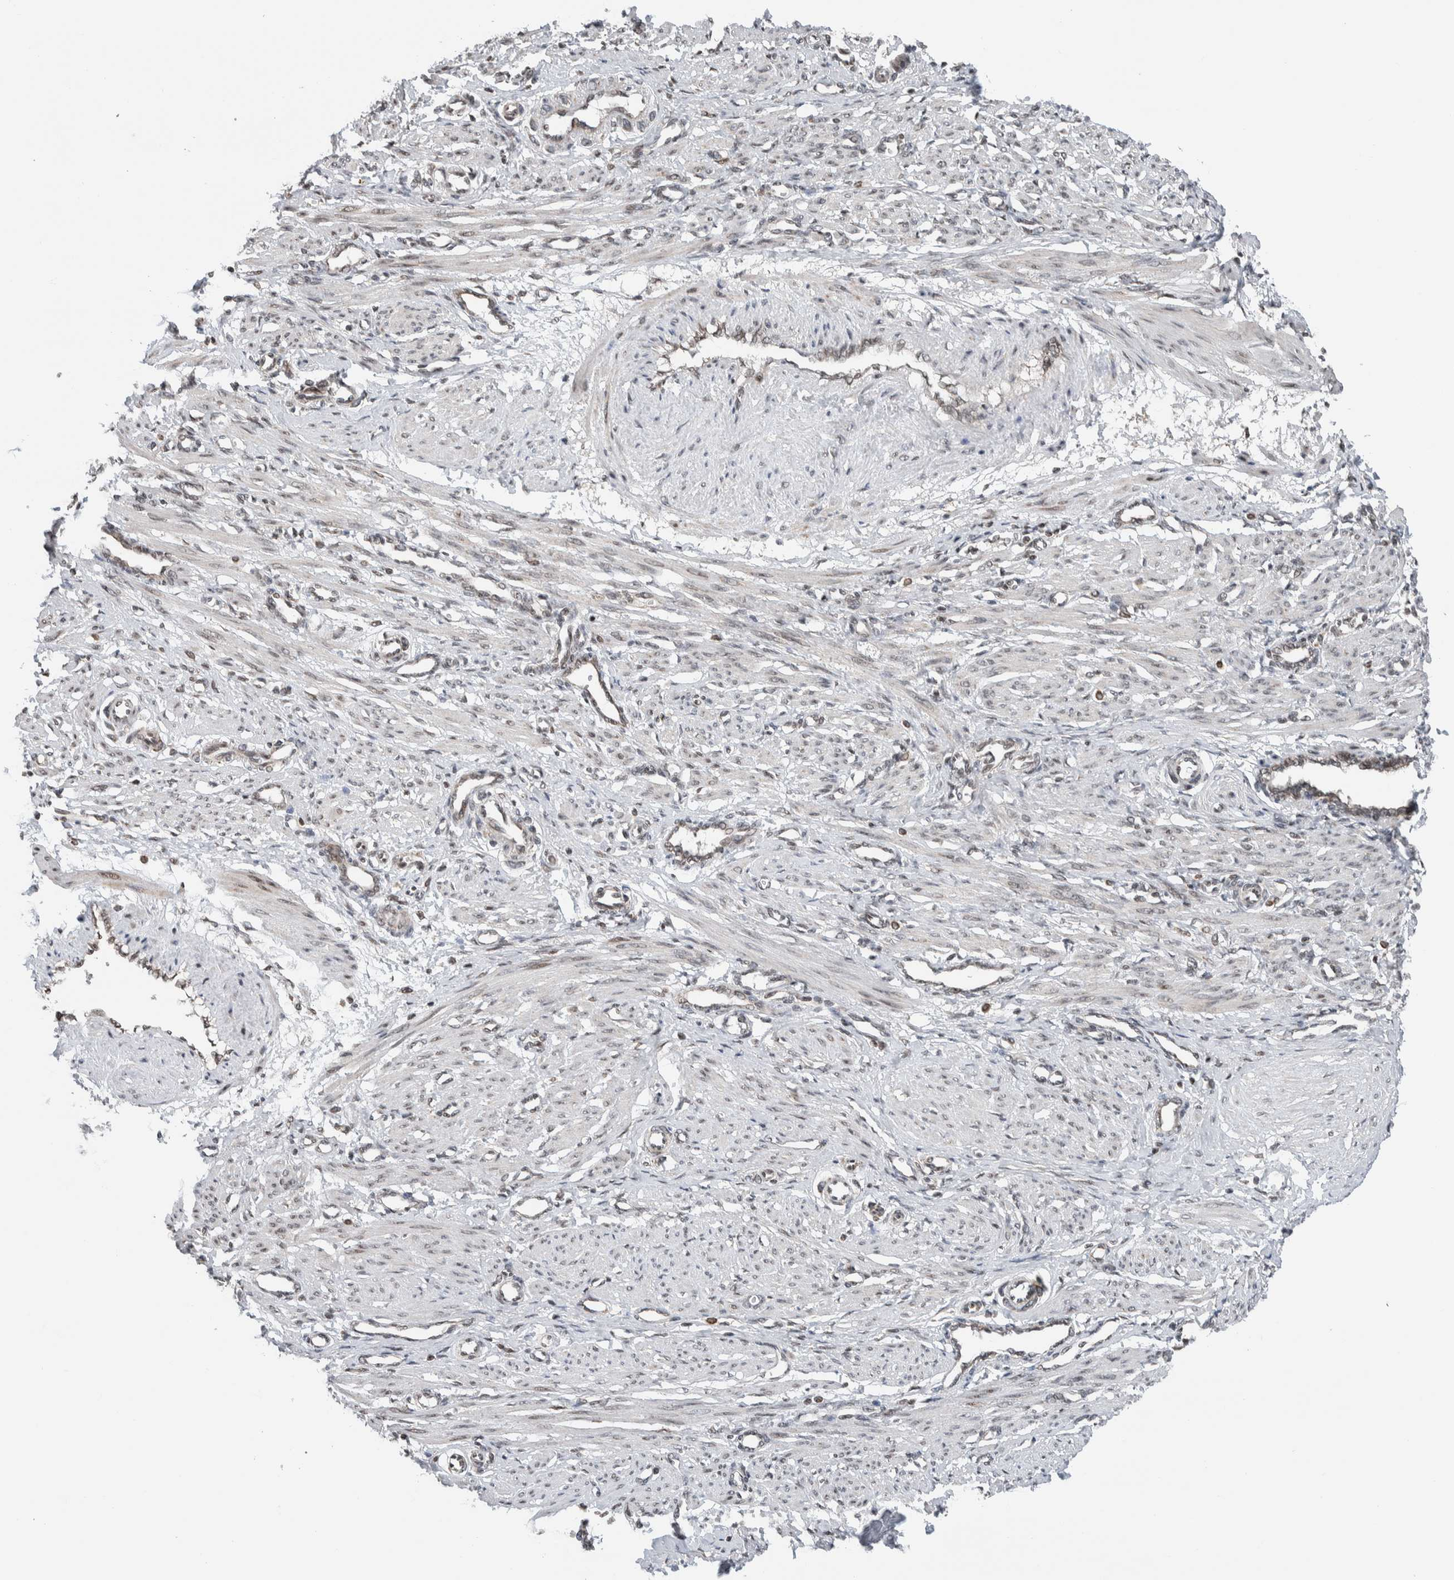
{"staining": {"intensity": "weak", "quantity": "<25%", "location": "nuclear"}, "tissue": "smooth muscle", "cell_type": "Smooth muscle cells", "image_type": "normal", "snomed": [{"axis": "morphology", "description": "Normal tissue, NOS"}, {"axis": "topography", "description": "Endometrium"}], "caption": "The image exhibits no significant positivity in smooth muscle cells of smooth muscle.", "gene": "NPLOC4", "patient": {"sex": "female", "age": 33}}